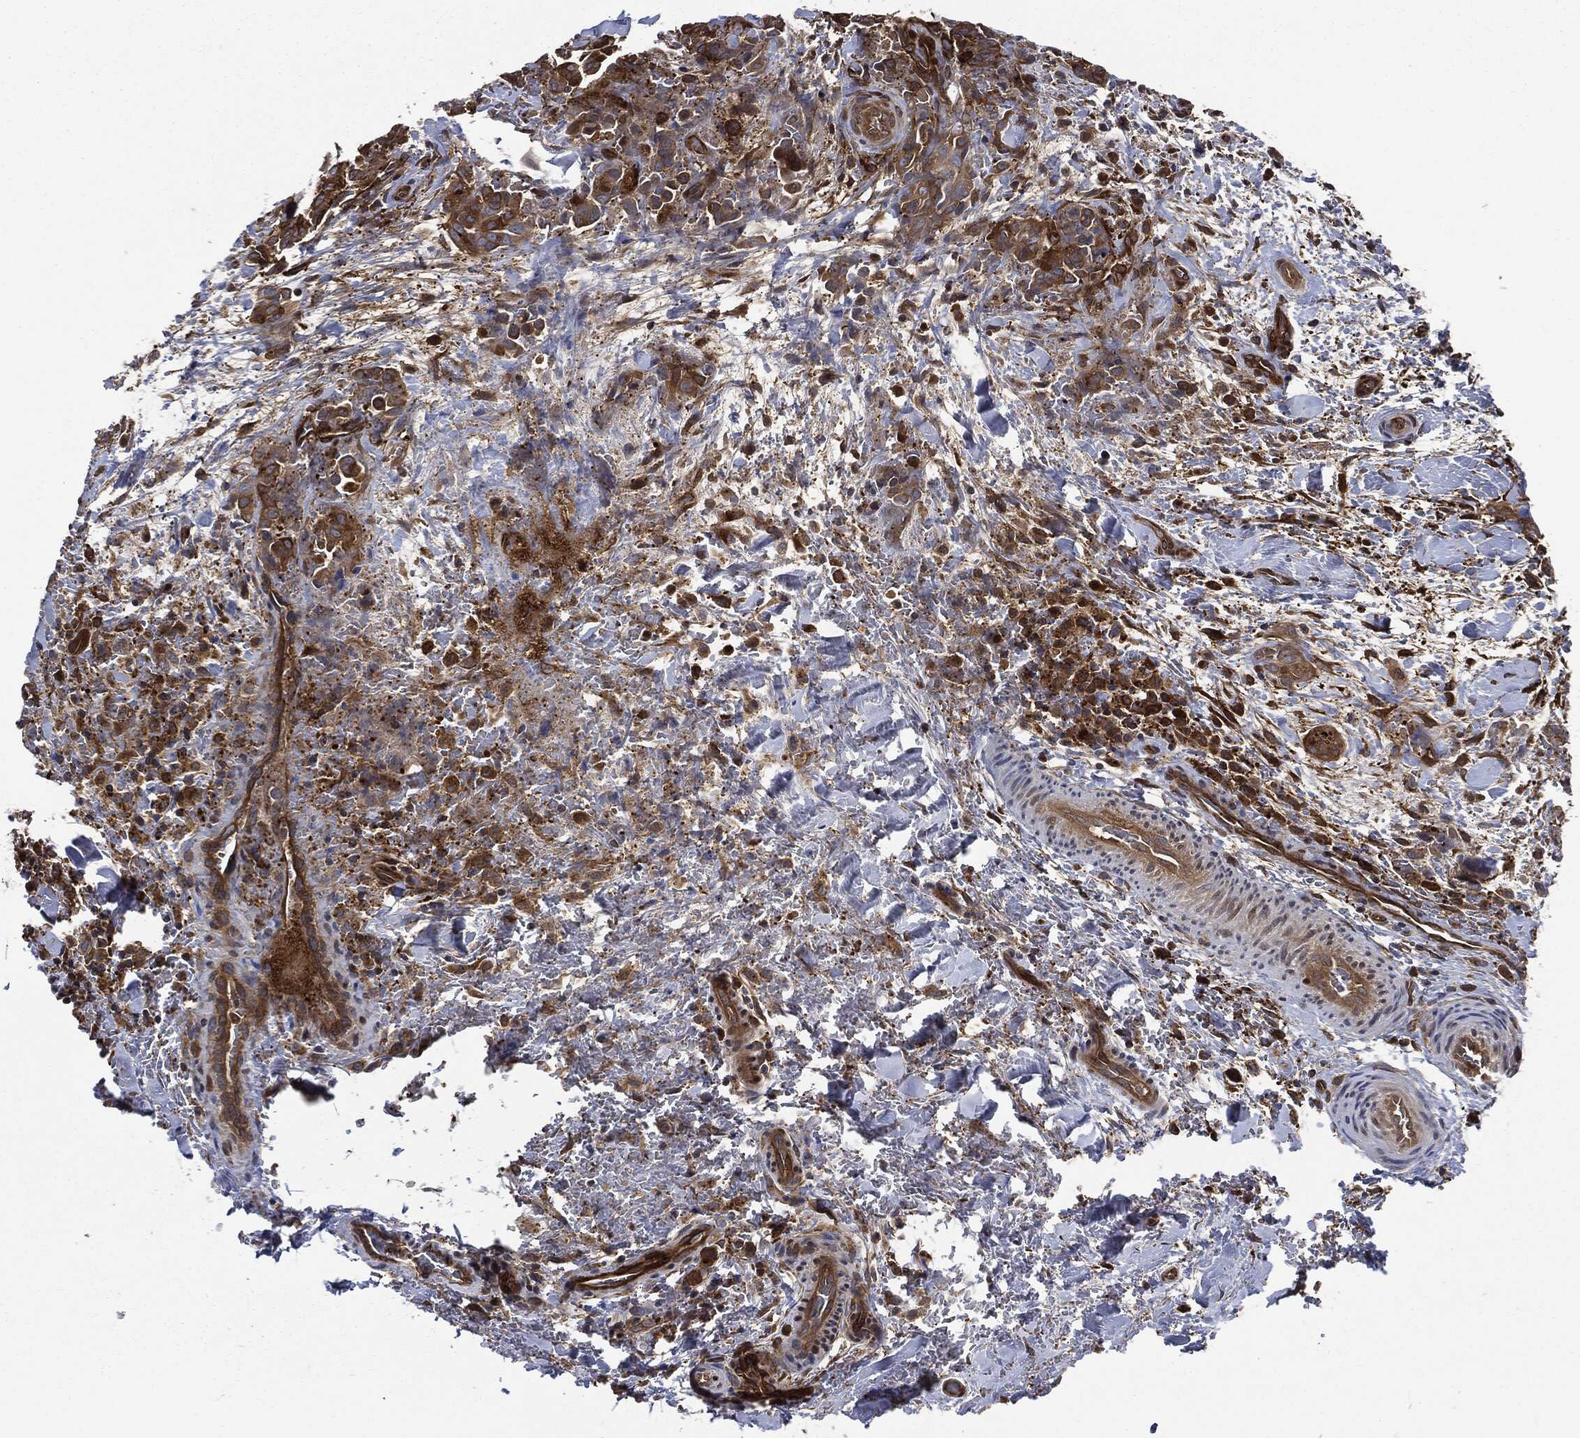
{"staining": {"intensity": "strong", "quantity": ">75%", "location": "cytoplasmic/membranous"}, "tissue": "thyroid cancer", "cell_type": "Tumor cells", "image_type": "cancer", "snomed": [{"axis": "morphology", "description": "Papillary adenocarcinoma, NOS"}, {"axis": "topography", "description": "Thyroid gland"}], "caption": "High-magnification brightfield microscopy of thyroid papillary adenocarcinoma stained with DAB (3,3'-diaminobenzidine) (brown) and counterstained with hematoxylin (blue). tumor cells exhibit strong cytoplasmic/membranous expression is present in approximately>75% of cells.", "gene": "XPNPEP1", "patient": {"sex": "male", "age": 61}}